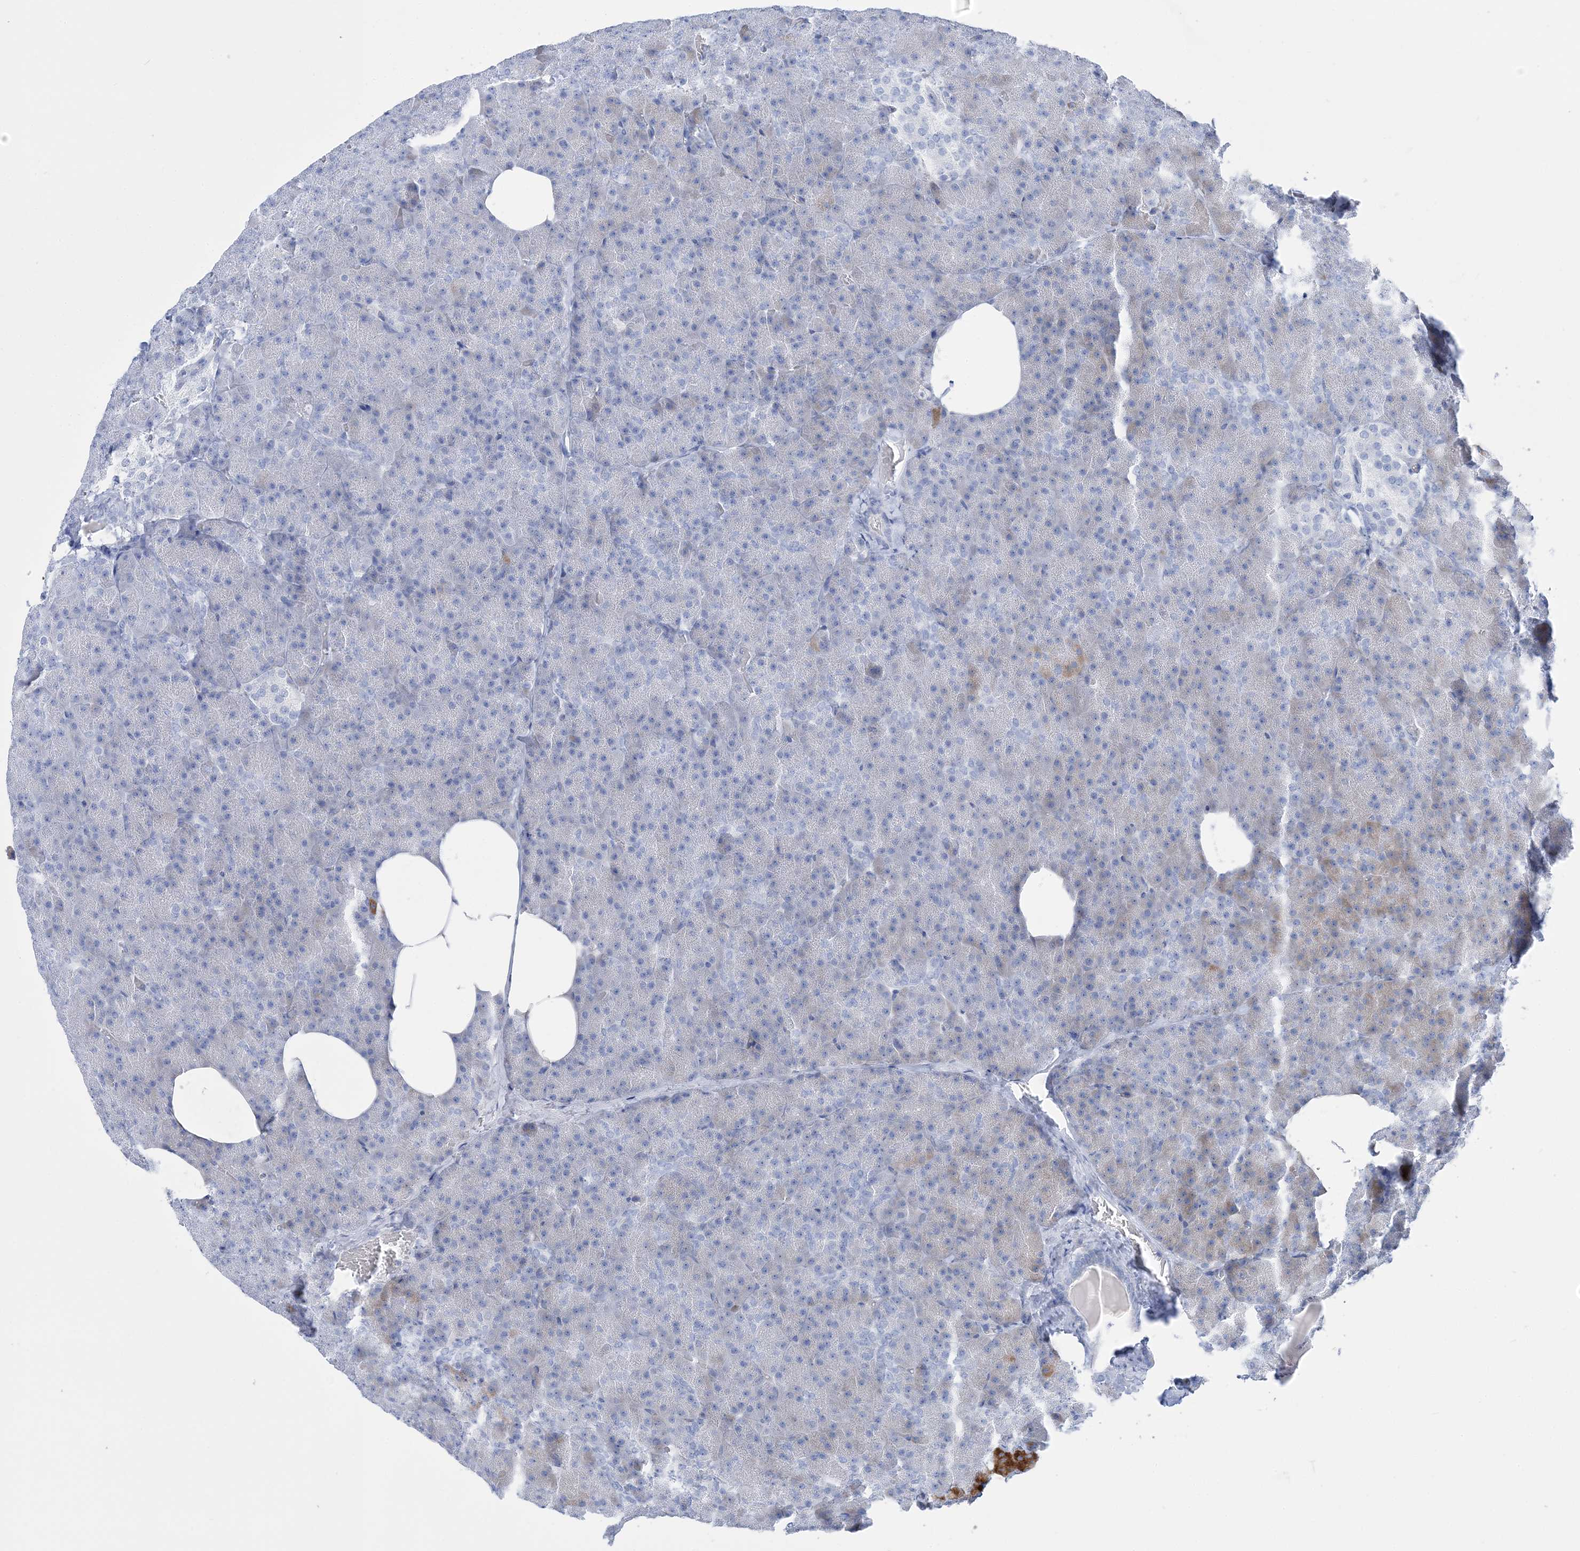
{"staining": {"intensity": "weak", "quantity": "<25%", "location": "cytoplasmic/membranous"}, "tissue": "pancreas", "cell_type": "Exocrine glandular cells", "image_type": "normal", "snomed": [{"axis": "morphology", "description": "Normal tissue, NOS"}, {"axis": "morphology", "description": "Carcinoid, malignant, NOS"}, {"axis": "topography", "description": "Pancreas"}], "caption": "A high-resolution image shows immunohistochemistry (IHC) staining of unremarkable pancreas, which demonstrates no significant expression in exocrine glandular cells.", "gene": "TSPYL6", "patient": {"sex": "female", "age": 35}}